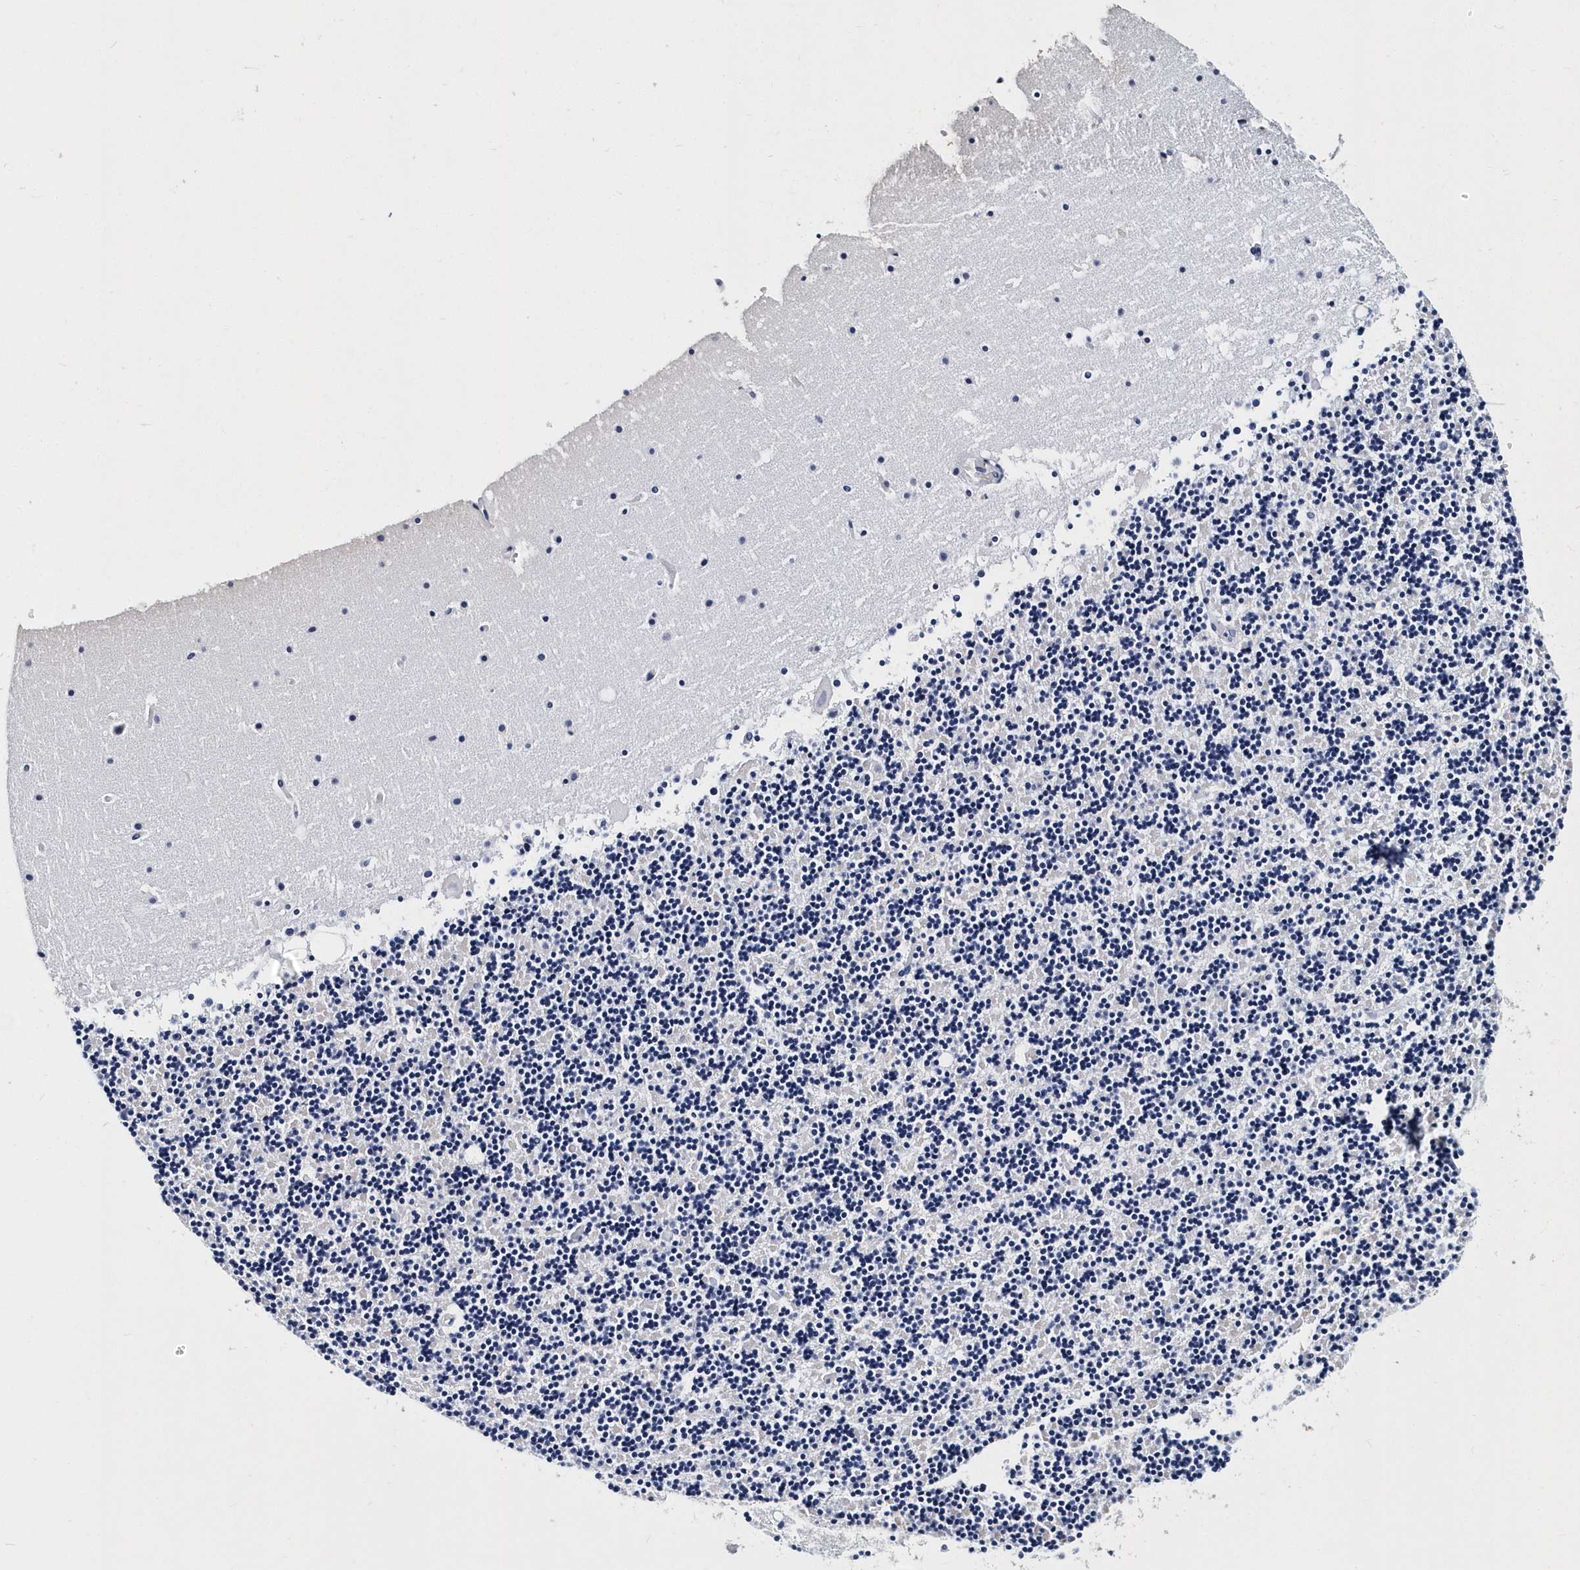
{"staining": {"intensity": "negative", "quantity": "none", "location": "none"}, "tissue": "cerebellum", "cell_type": "Cells in granular layer", "image_type": "normal", "snomed": [{"axis": "morphology", "description": "Normal tissue, NOS"}, {"axis": "topography", "description": "Cerebellum"}], "caption": "This is a photomicrograph of immunohistochemistry staining of unremarkable cerebellum, which shows no staining in cells in granular layer.", "gene": "ITGA2B", "patient": {"sex": "male", "age": 57}}